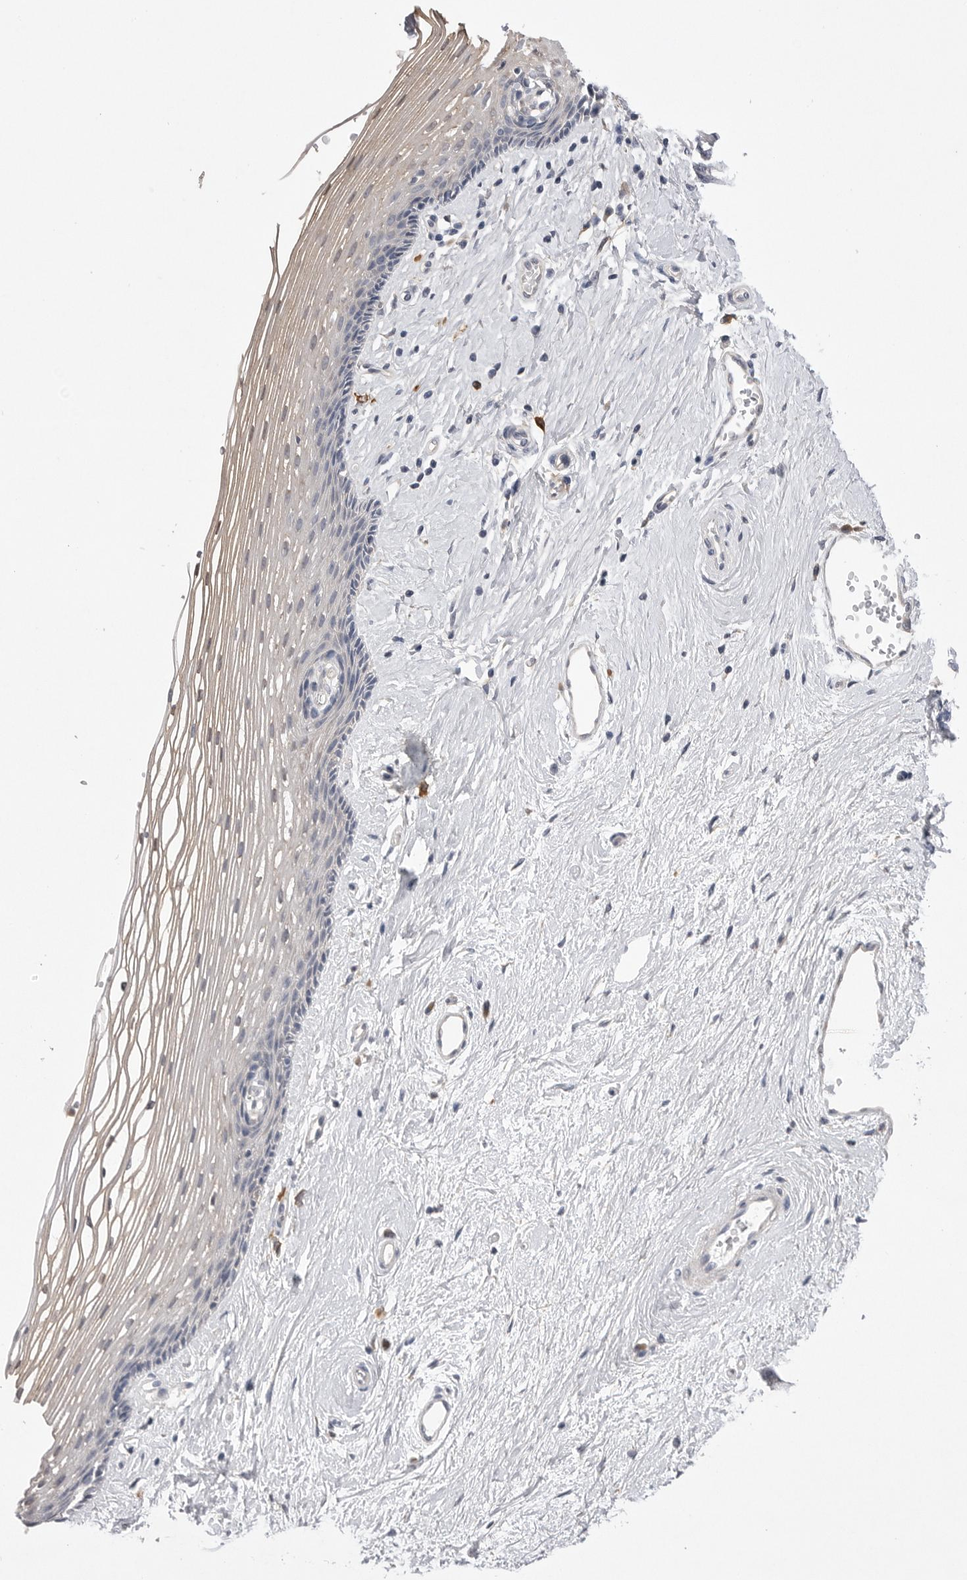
{"staining": {"intensity": "negative", "quantity": "none", "location": "none"}, "tissue": "vagina", "cell_type": "Squamous epithelial cells", "image_type": "normal", "snomed": [{"axis": "morphology", "description": "Normal tissue, NOS"}, {"axis": "topography", "description": "Vagina"}], "caption": "IHC micrograph of benign vagina stained for a protein (brown), which shows no positivity in squamous epithelial cells.", "gene": "VAC14", "patient": {"sex": "female", "age": 46}}